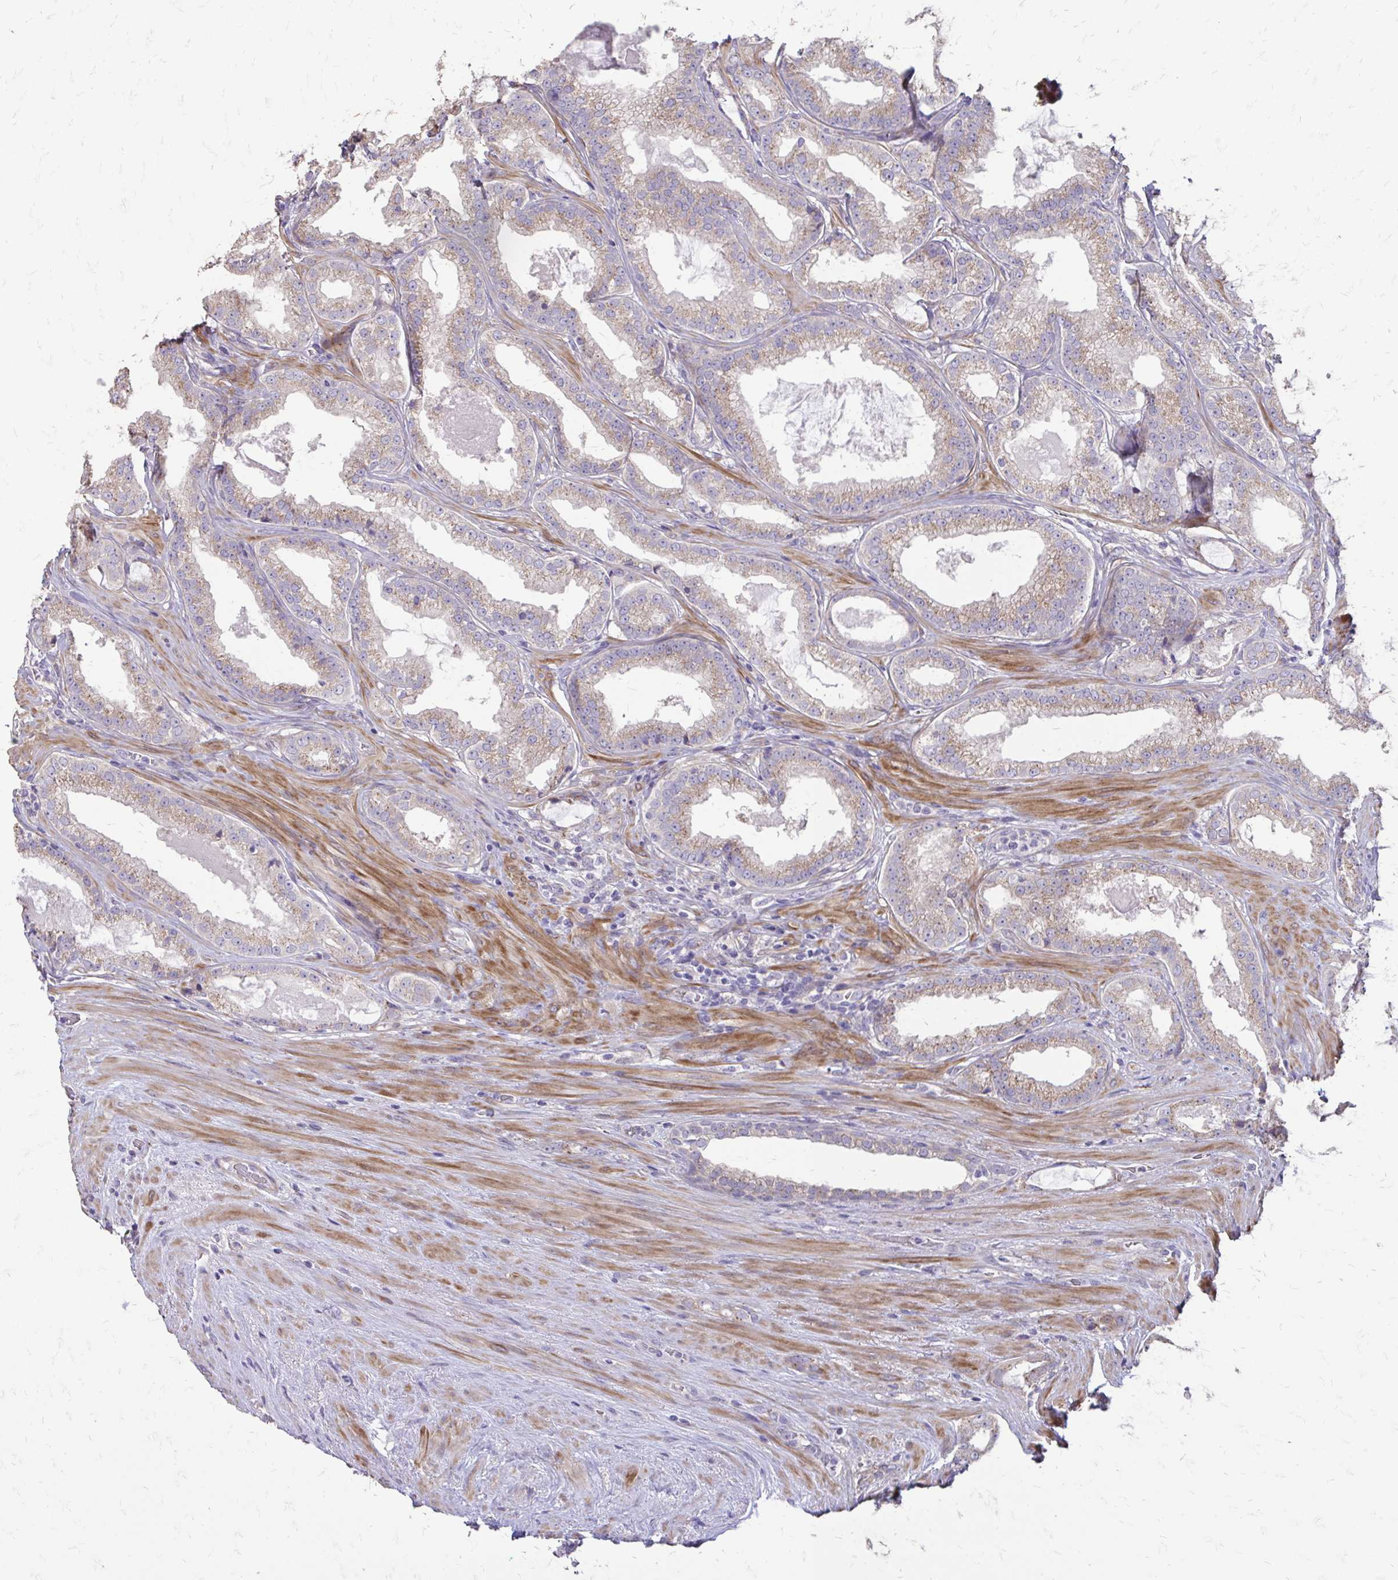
{"staining": {"intensity": "weak", "quantity": "25%-75%", "location": "cytoplasmic/membranous"}, "tissue": "prostate cancer", "cell_type": "Tumor cells", "image_type": "cancer", "snomed": [{"axis": "morphology", "description": "Adenocarcinoma, High grade"}, {"axis": "topography", "description": "Prostate"}], "caption": "DAB immunohistochemical staining of human prostate cancer (adenocarcinoma (high-grade)) displays weak cytoplasmic/membranous protein staining in about 25%-75% of tumor cells.", "gene": "MYORG", "patient": {"sex": "male", "age": 65}}